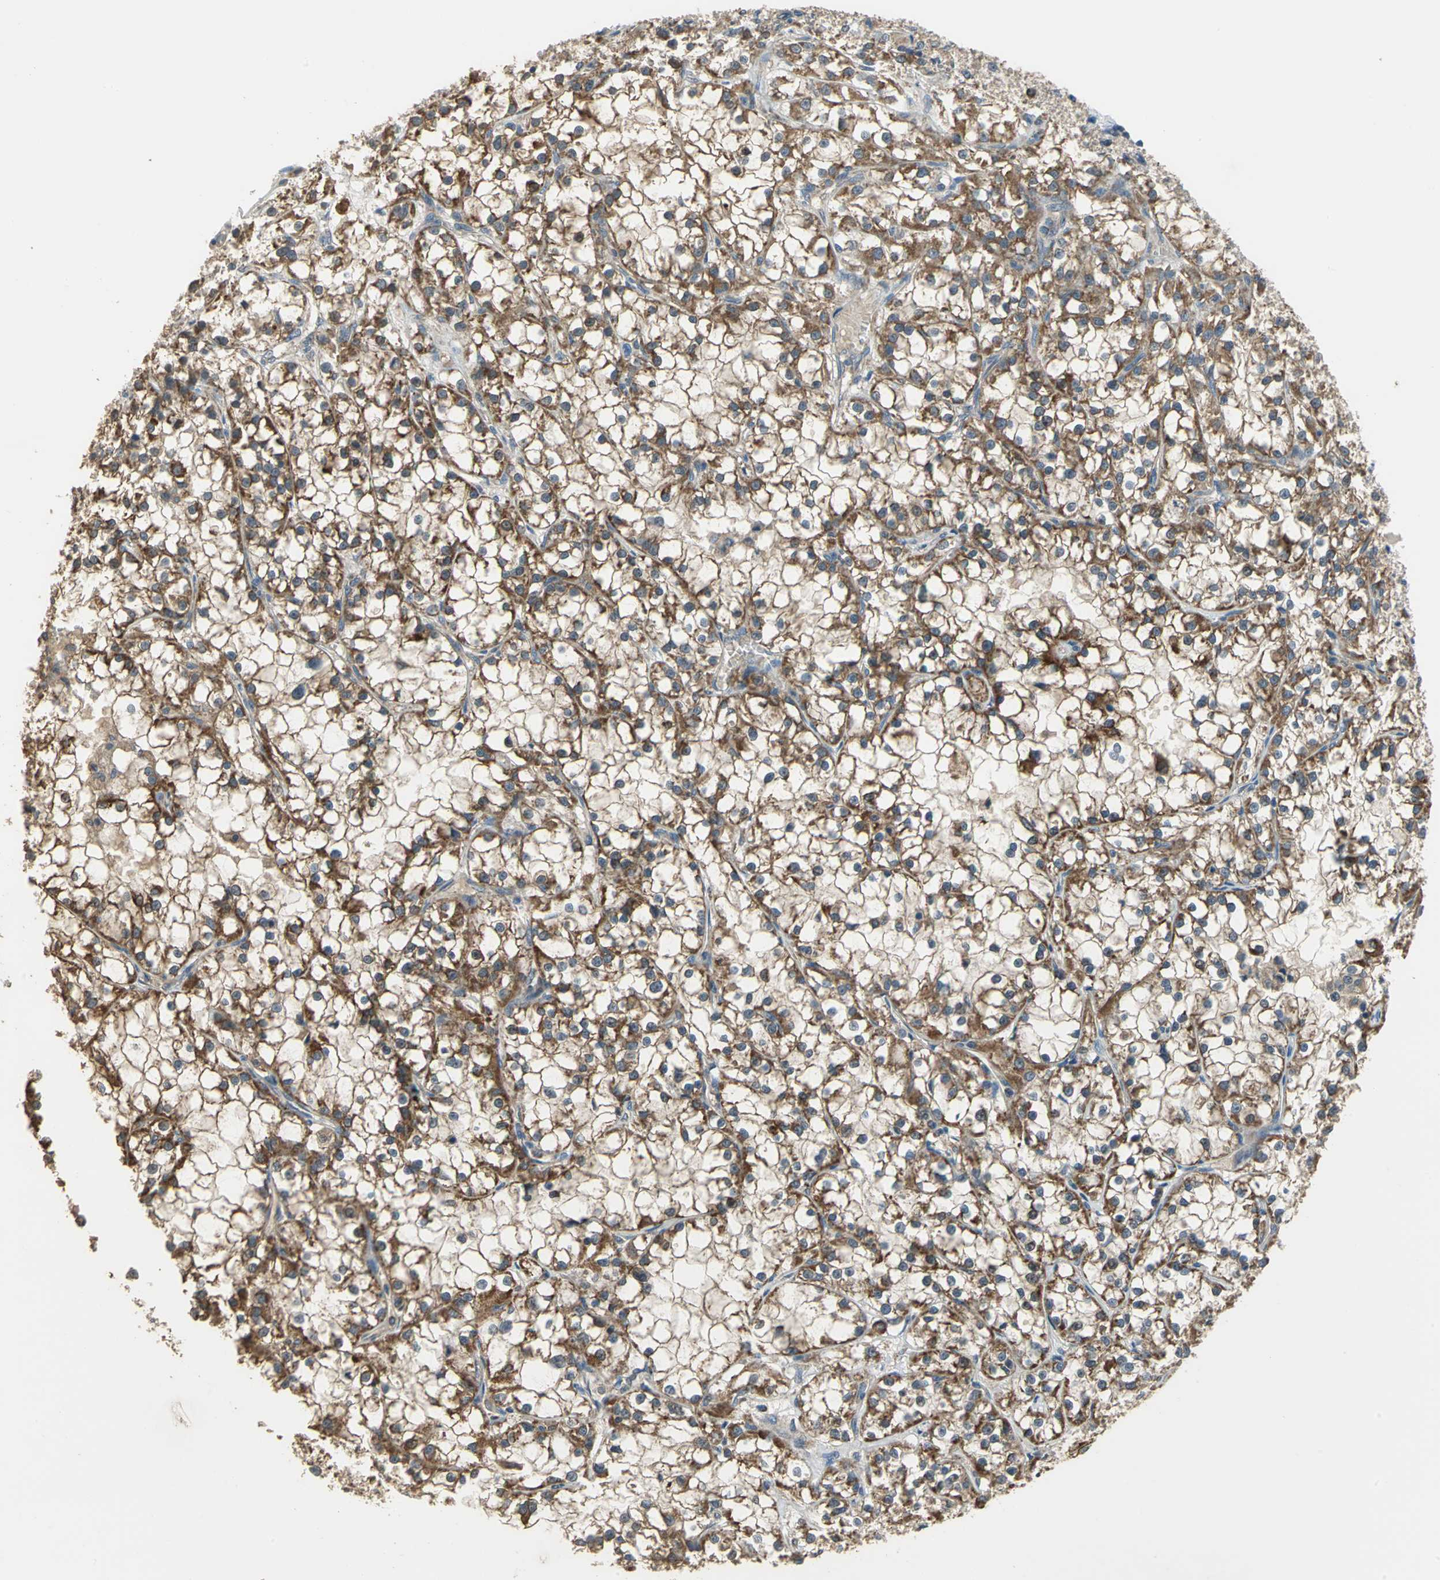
{"staining": {"intensity": "strong", "quantity": ">75%", "location": "cytoplasmic/membranous"}, "tissue": "renal cancer", "cell_type": "Tumor cells", "image_type": "cancer", "snomed": [{"axis": "morphology", "description": "Adenocarcinoma, NOS"}, {"axis": "topography", "description": "Kidney"}], "caption": "A histopathology image of human renal adenocarcinoma stained for a protein demonstrates strong cytoplasmic/membranous brown staining in tumor cells.", "gene": "TRAK1", "patient": {"sex": "female", "age": 52}}